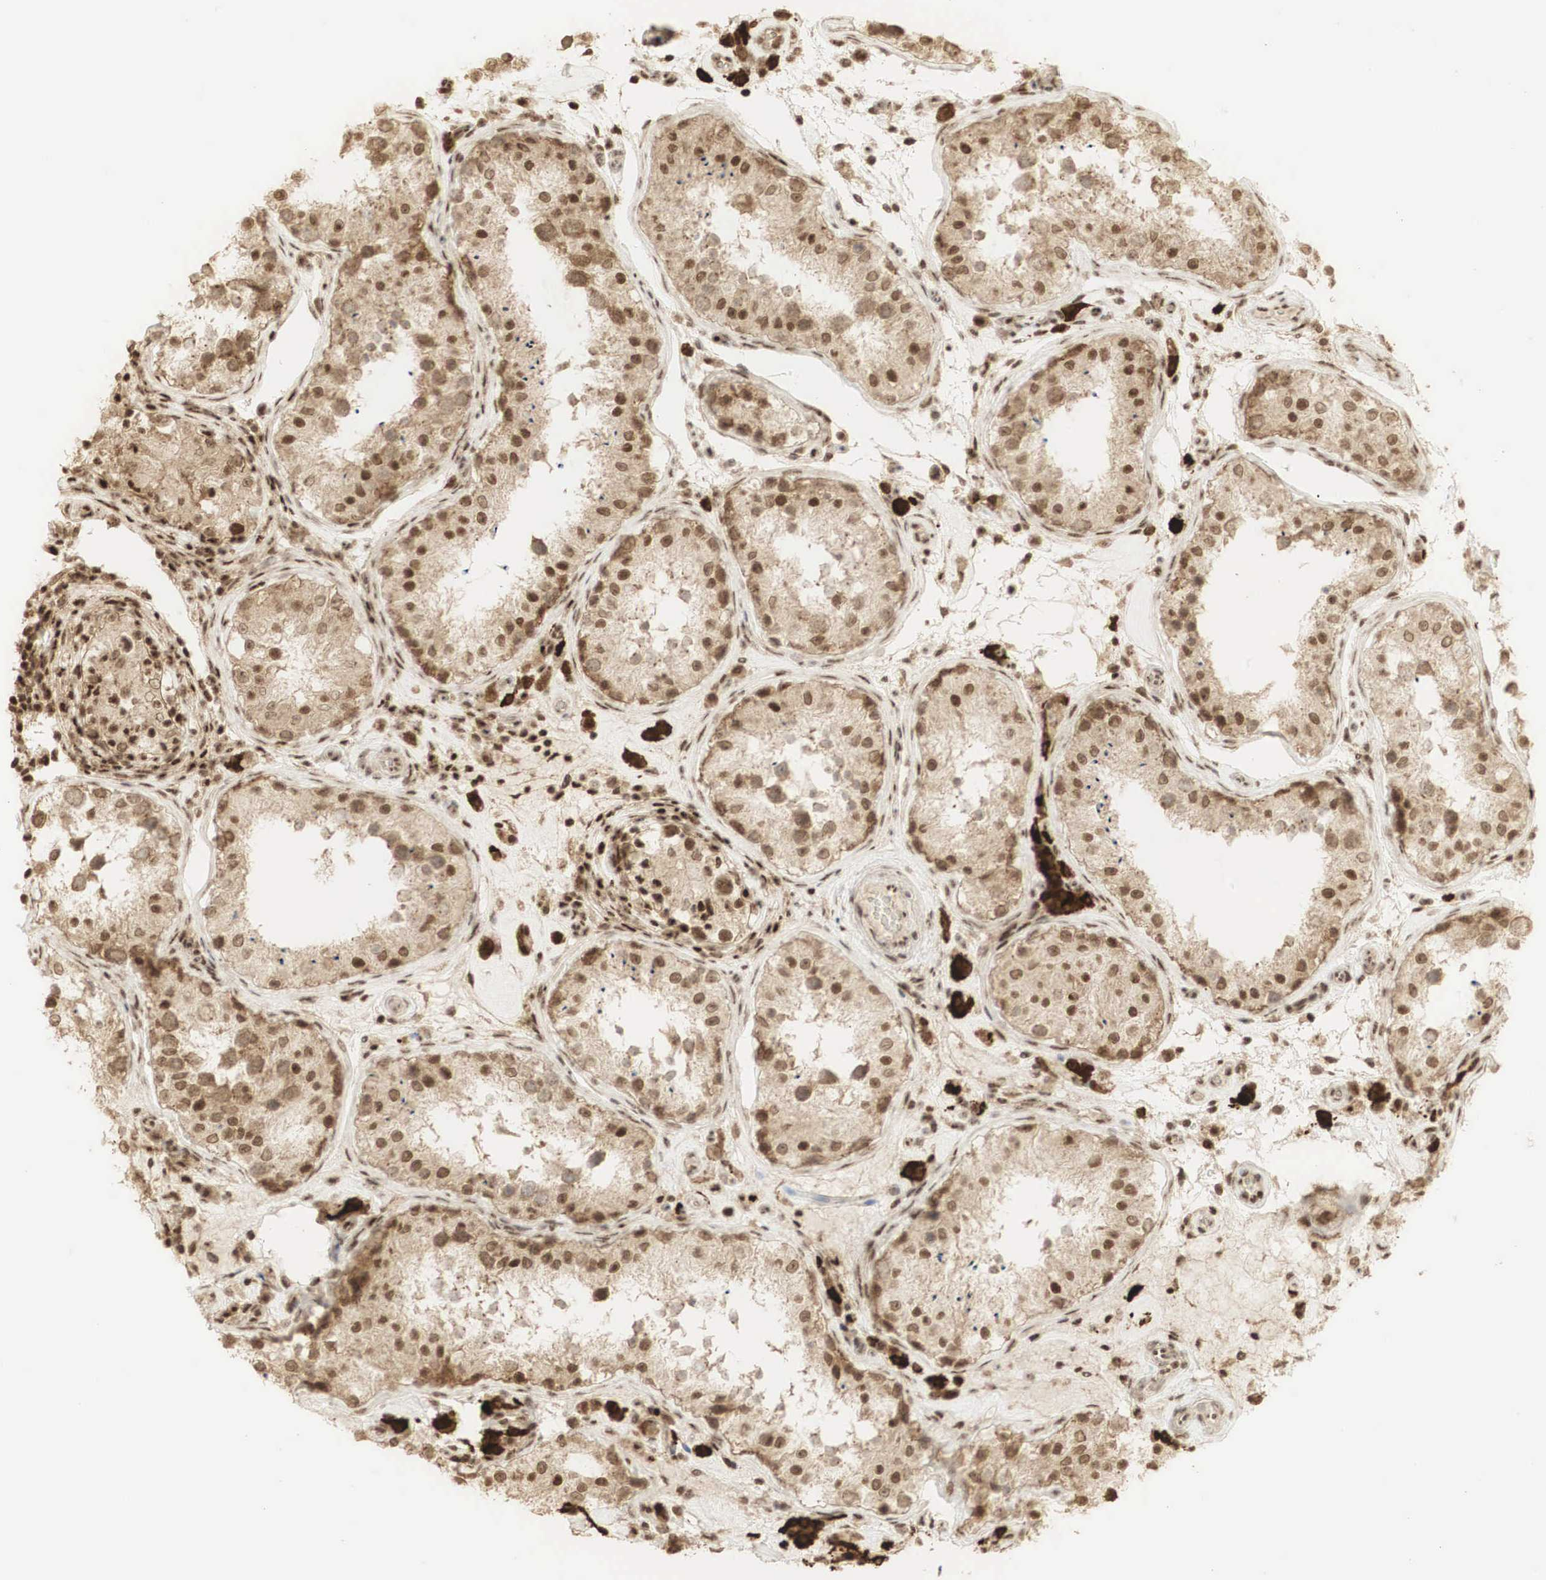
{"staining": {"intensity": "weak", "quantity": ">75%", "location": "cytoplasmic/membranous"}, "tissue": "testis", "cell_type": "Cells in seminiferous ducts", "image_type": "normal", "snomed": [{"axis": "morphology", "description": "Normal tissue, NOS"}, {"axis": "topography", "description": "Testis"}], "caption": "Protein staining reveals weak cytoplasmic/membranous staining in about >75% of cells in seminiferous ducts in normal testis.", "gene": "RNF113A", "patient": {"sex": "male", "age": 24}}